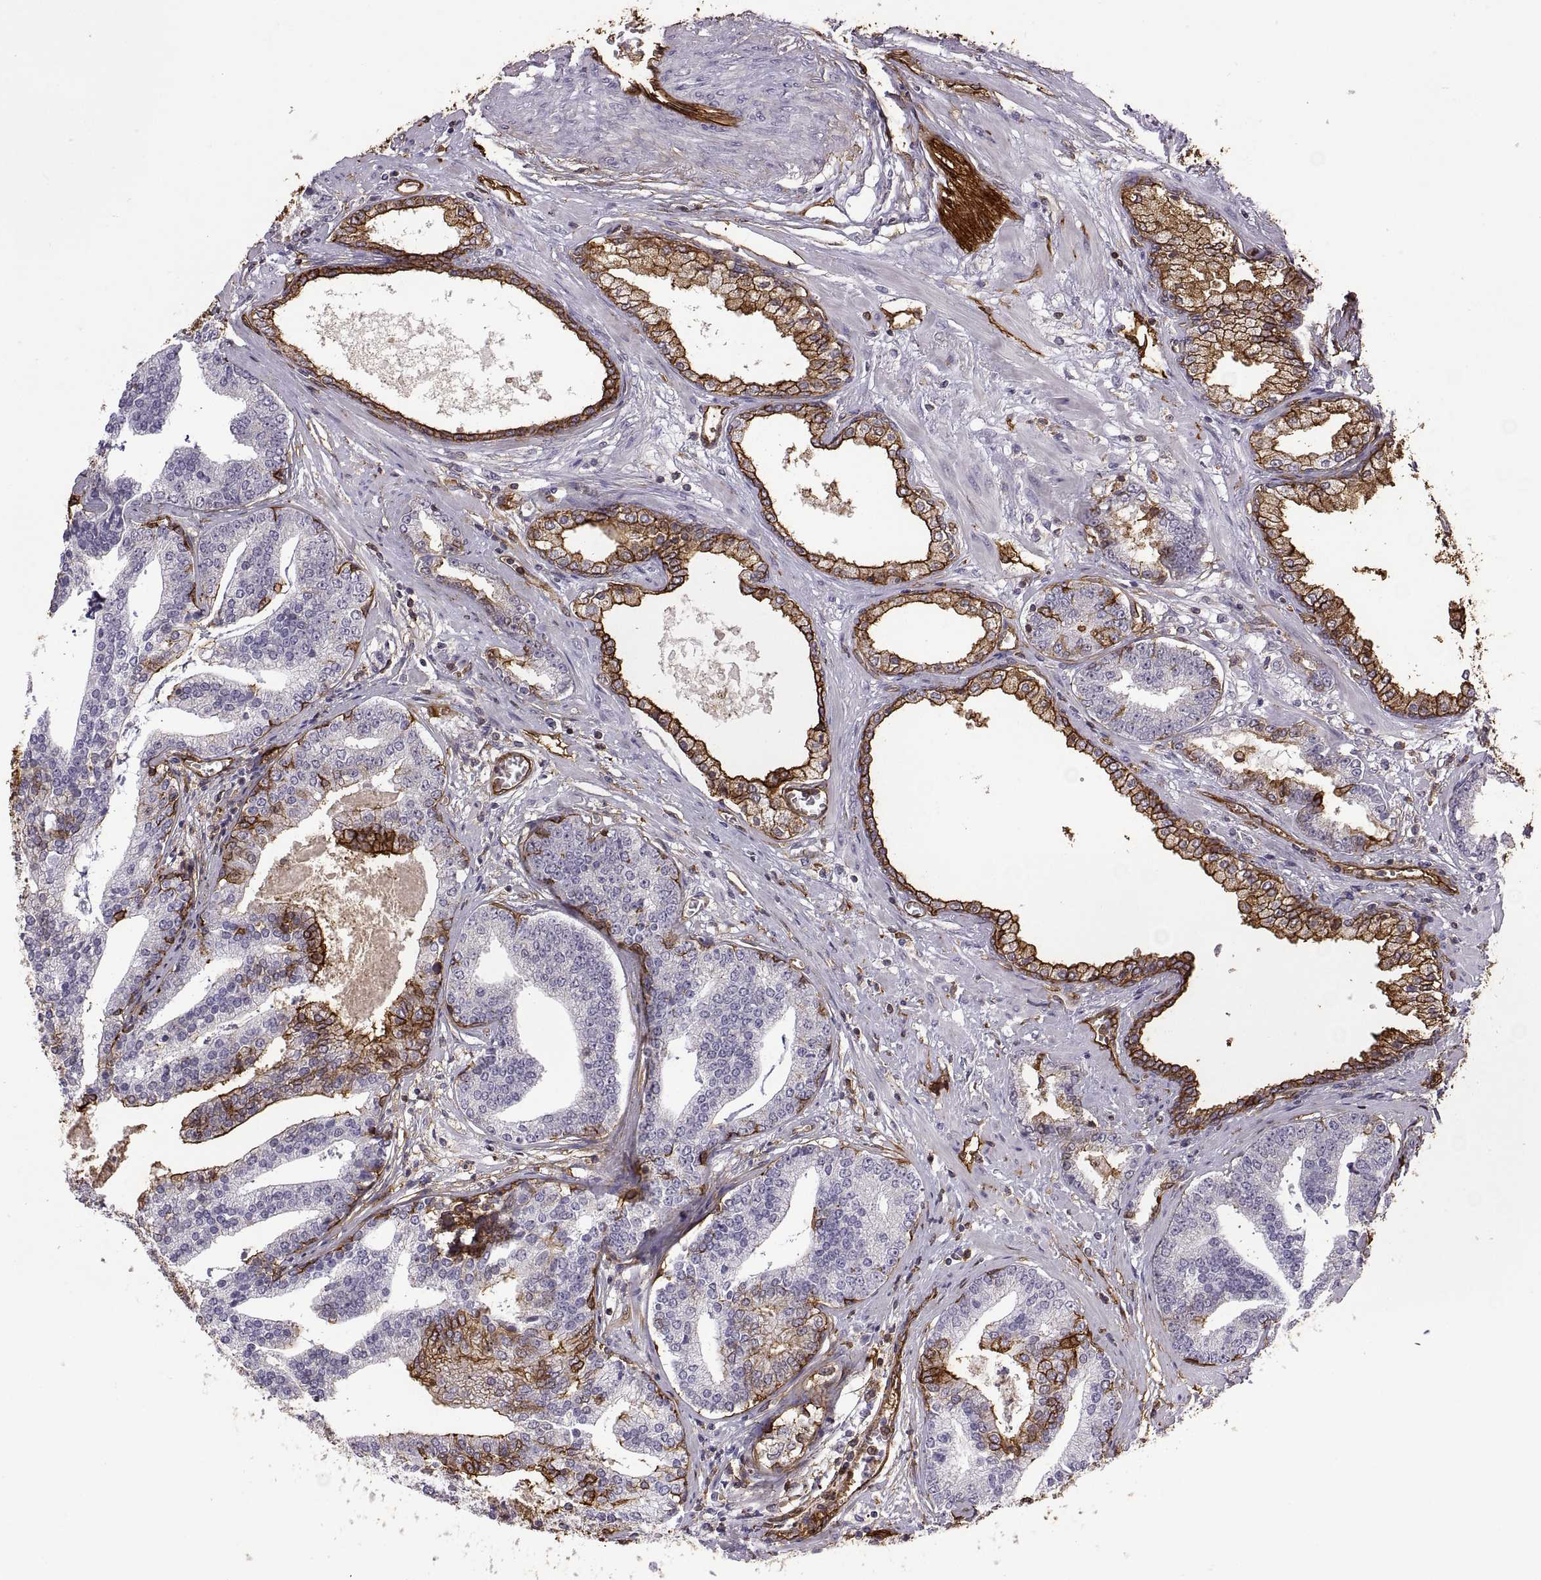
{"staining": {"intensity": "strong", "quantity": "25%-75%", "location": "cytoplasmic/membranous"}, "tissue": "prostate cancer", "cell_type": "Tumor cells", "image_type": "cancer", "snomed": [{"axis": "morphology", "description": "Adenocarcinoma, NOS"}, {"axis": "topography", "description": "Prostate"}], "caption": "Immunohistochemical staining of human prostate adenocarcinoma demonstrates high levels of strong cytoplasmic/membranous protein staining in about 25%-75% of tumor cells.", "gene": "S100A10", "patient": {"sex": "male", "age": 64}}